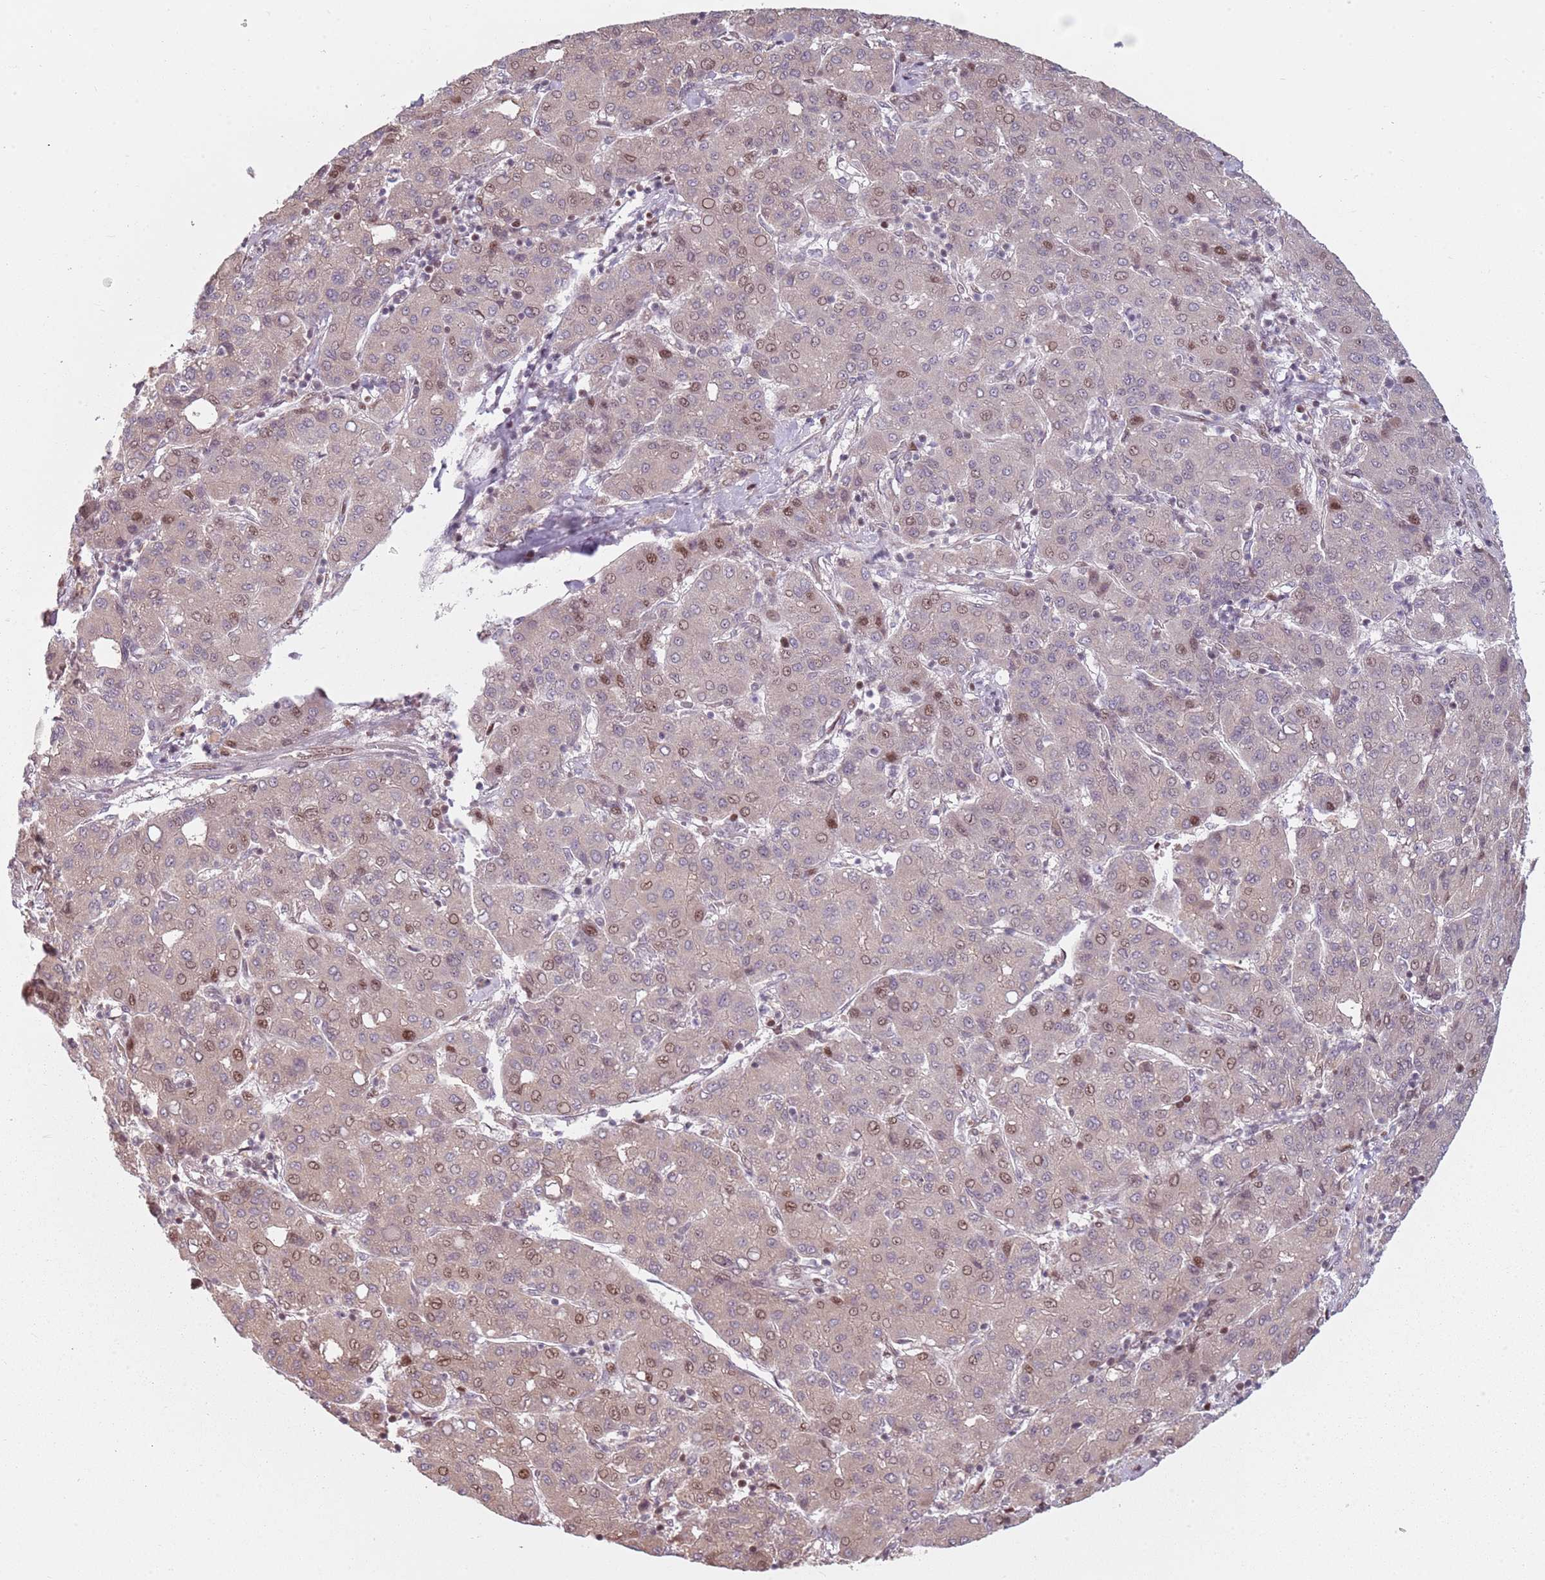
{"staining": {"intensity": "moderate", "quantity": "<25%", "location": "nuclear"}, "tissue": "liver cancer", "cell_type": "Tumor cells", "image_type": "cancer", "snomed": [{"axis": "morphology", "description": "Carcinoma, Hepatocellular, NOS"}, {"axis": "topography", "description": "Liver"}], "caption": "Liver cancer stained with a brown dye demonstrates moderate nuclear positive positivity in about <25% of tumor cells.", "gene": "ADGRG1", "patient": {"sex": "male", "age": 65}}